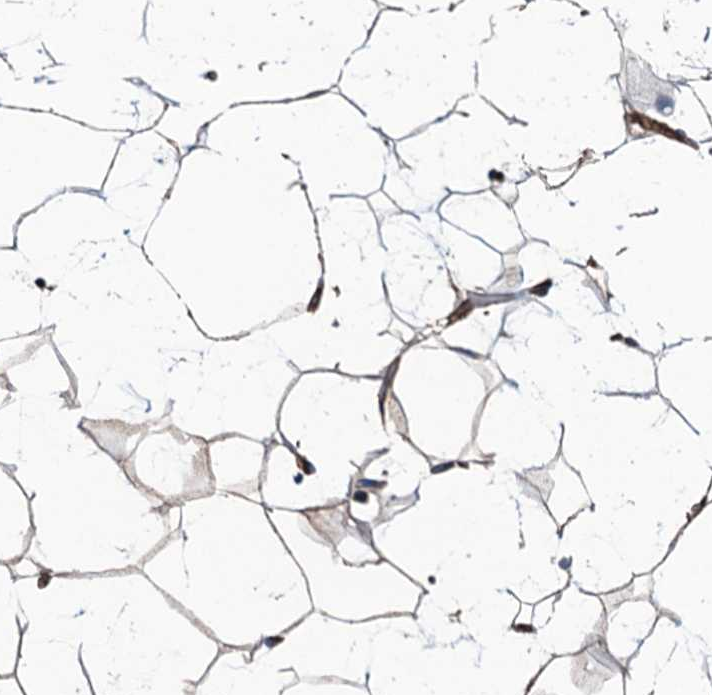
{"staining": {"intensity": "moderate", "quantity": ">75%", "location": "cytoplasmic/membranous"}, "tissue": "adipose tissue", "cell_type": "Adipocytes", "image_type": "normal", "snomed": [{"axis": "morphology", "description": "Normal tissue, NOS"}, {"axis": "topography", "description": "Breast"}], "caption": "Immunohistochemical staining of unremarkable adipose tissue reveals moderate cytoplasmic/membranous protein positivity in about >75% of adipocytes.", "gene": "NMRAL1", "patient": {"sex": "female", "age": 26}}